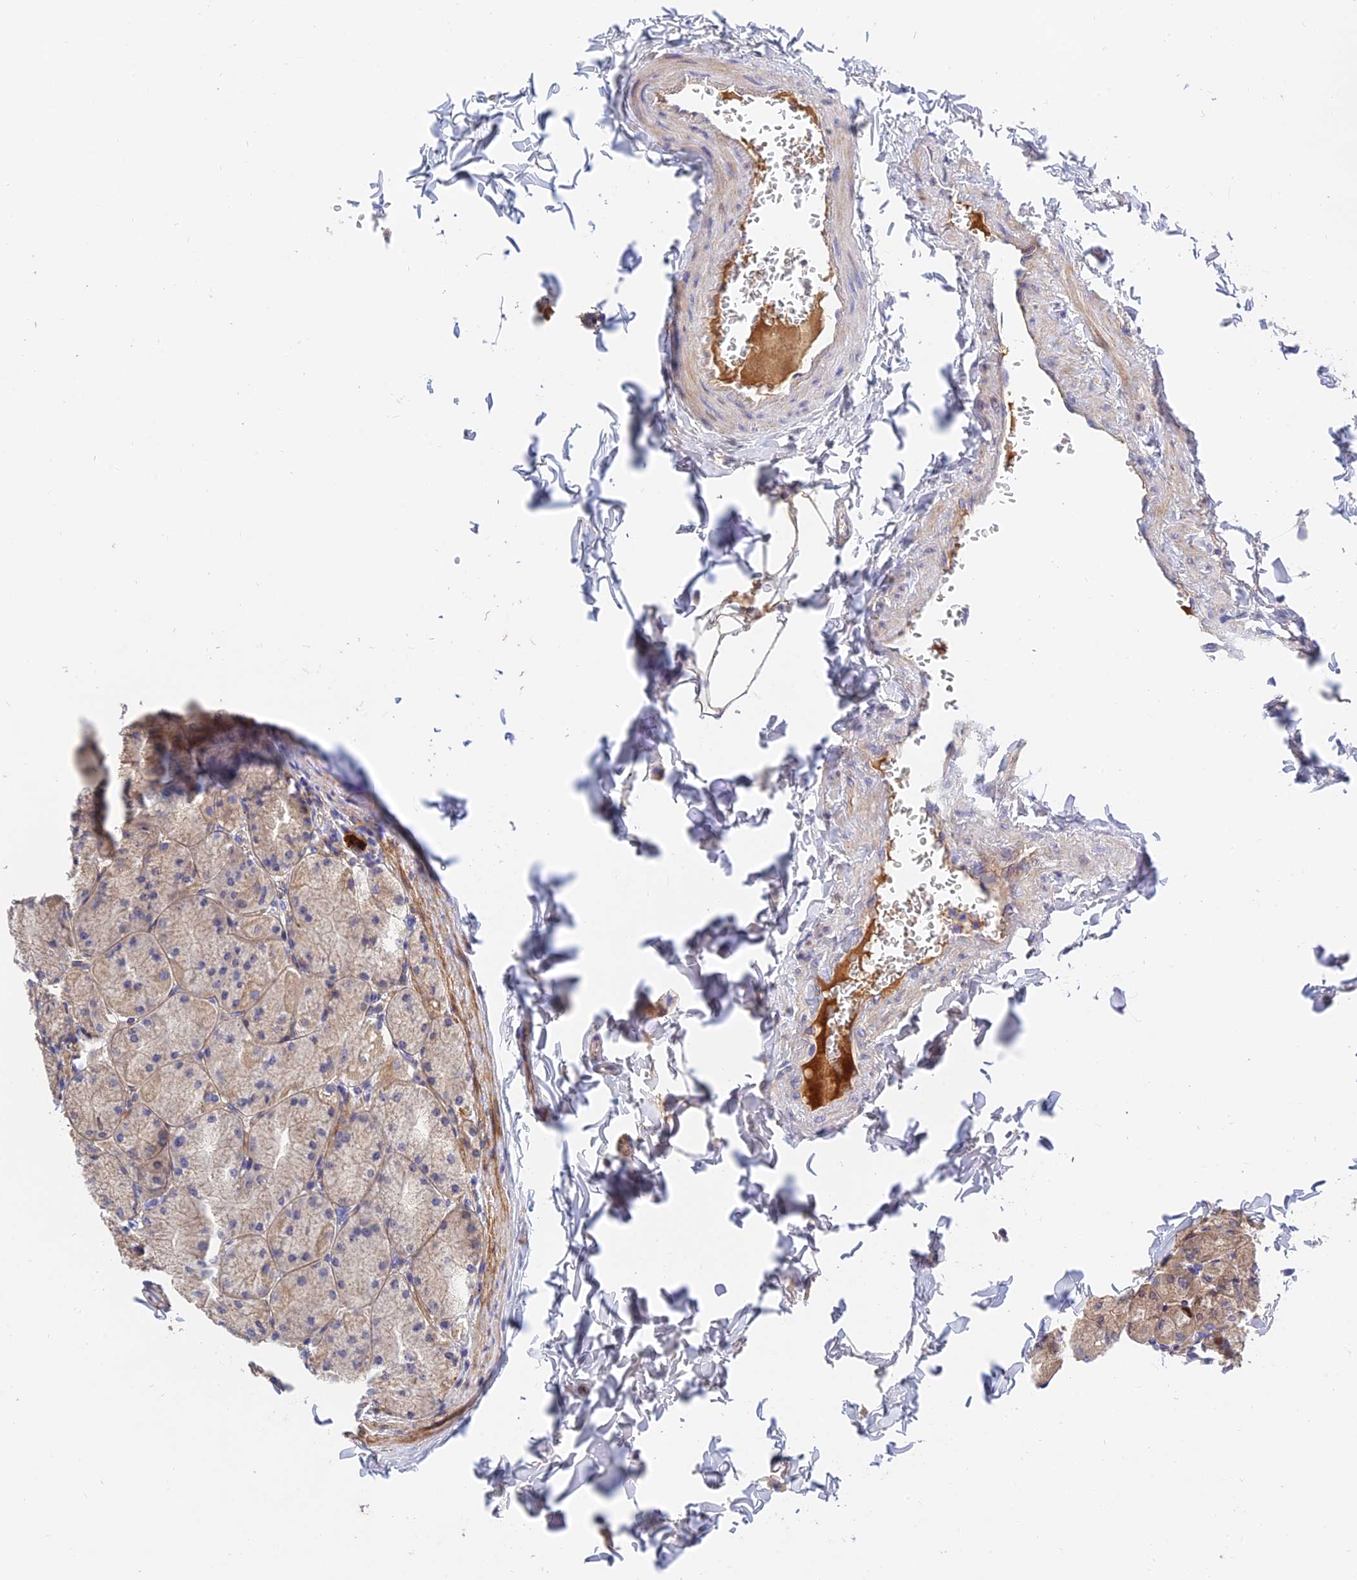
{"staining": {"intensity": "weak", "quantity": "<25%", "location": "cytoplasmic/membranous"}, "tissue": "stomach", "cell_type": "Glandular cells", "image_type": "normal", "snomed": [{"axis": "morphology", "description": "Normal tissue, NOS"}, {"axis": "topography", "description": "Stomach, upper"}], "caption": "IHC micrograph of normal stomach stained for a protein (brown), which displays no positivity in glandular cells. (IHC, brightfield microscopy, high magnification).", "gene": "MRPL35", "patient": {"sex": "female", "age": 56}}